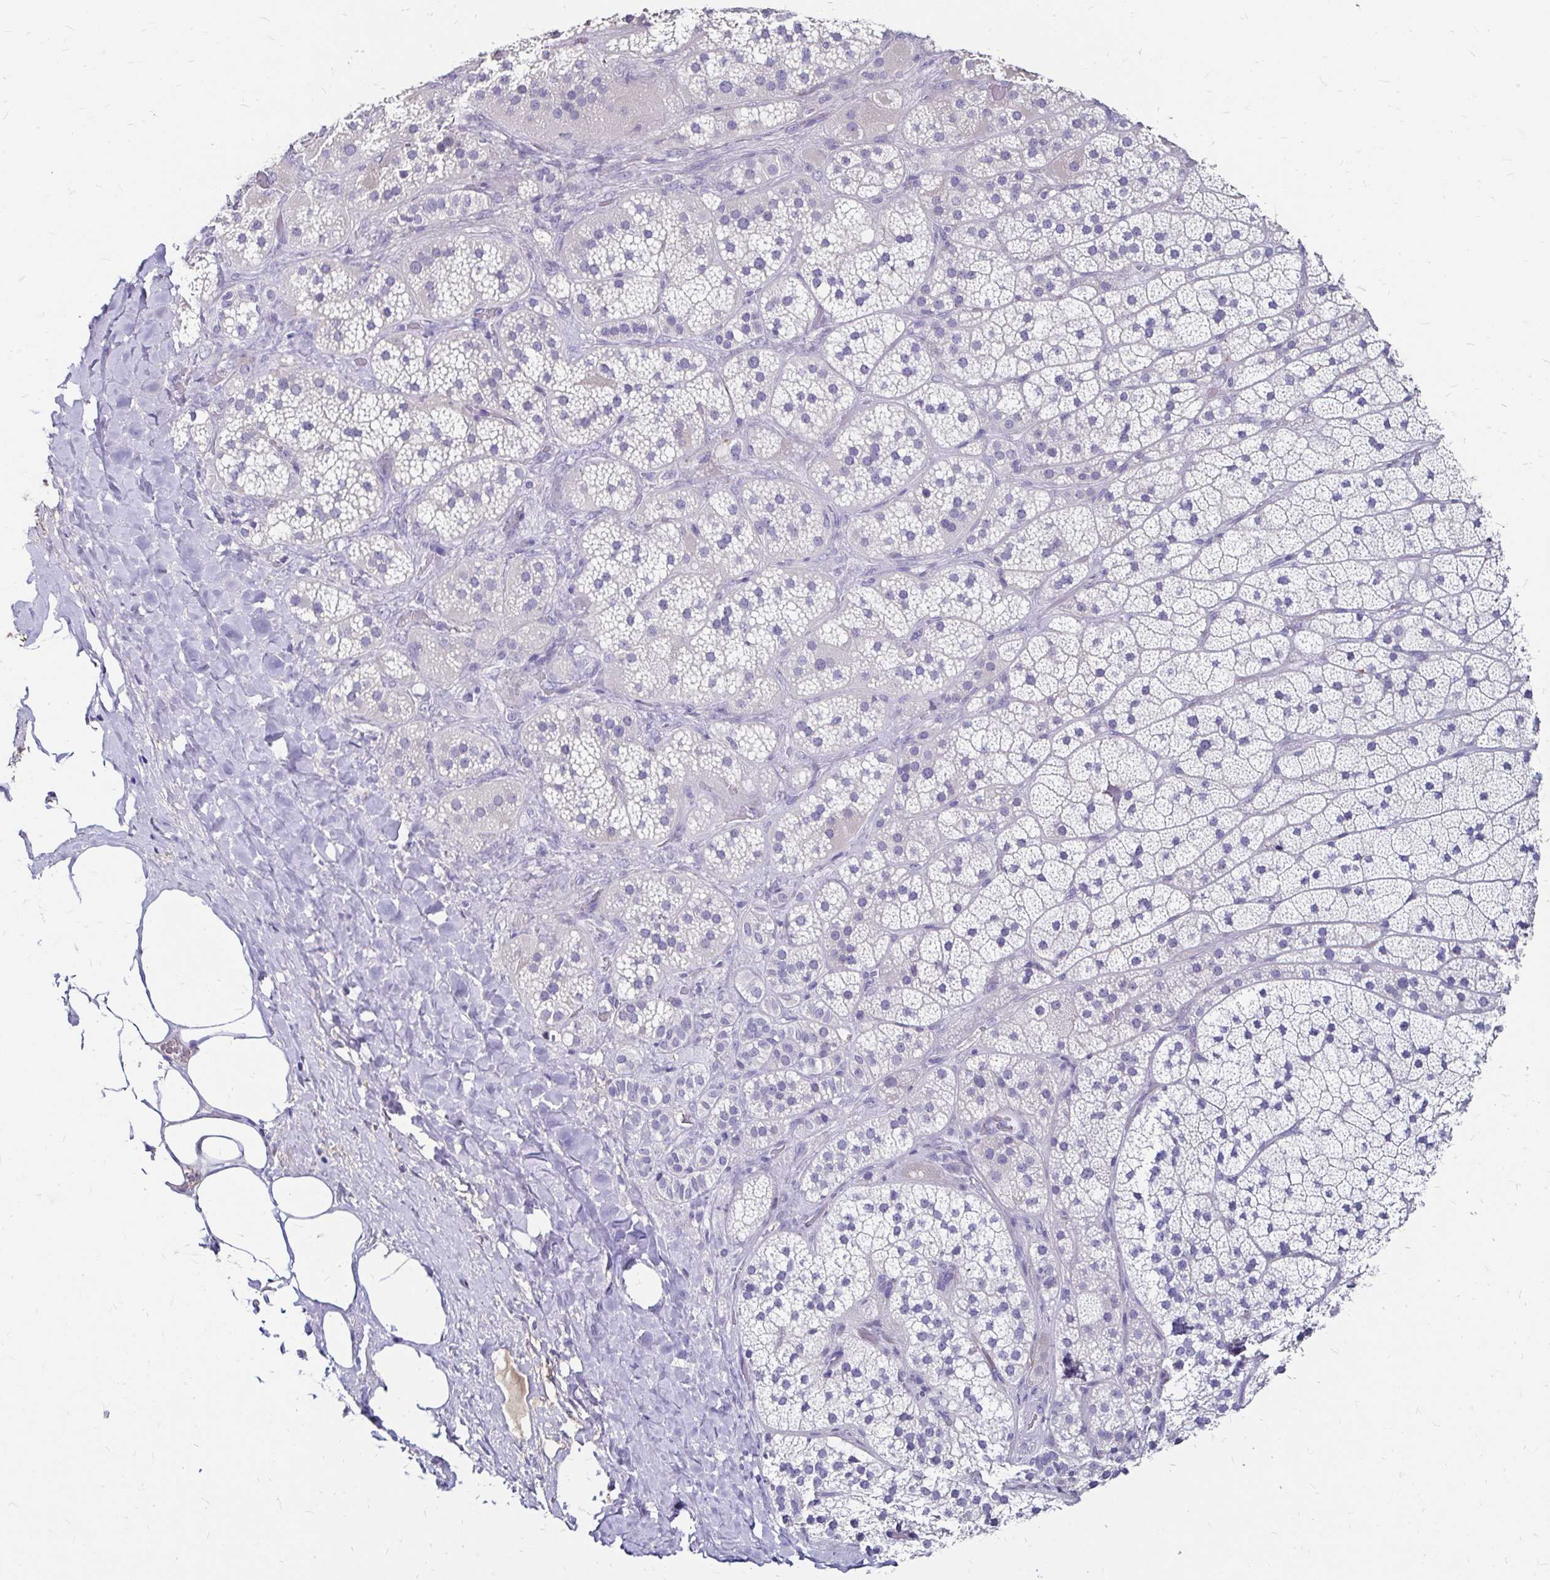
{"staining": {"intensity": "negative", "quantity": "none", "location": "none"}, "tissue": "adrenal gland", "cell_type": "Glandular cells", "image_type": "normal", "snomed": [{"axis": "morphology", "description": "Normal tissue, NOS"}, {"axis": "topography", "description": "Adrenal gland"}], "caption": "This micrograph is of benign adrenal gland stained with IHC to label a protein in brown with the nuclei are counter-stained blue. There is no staining in glandular cells.", "gene": "SCG3", "patient": {"sex": "male", "age": 57}}